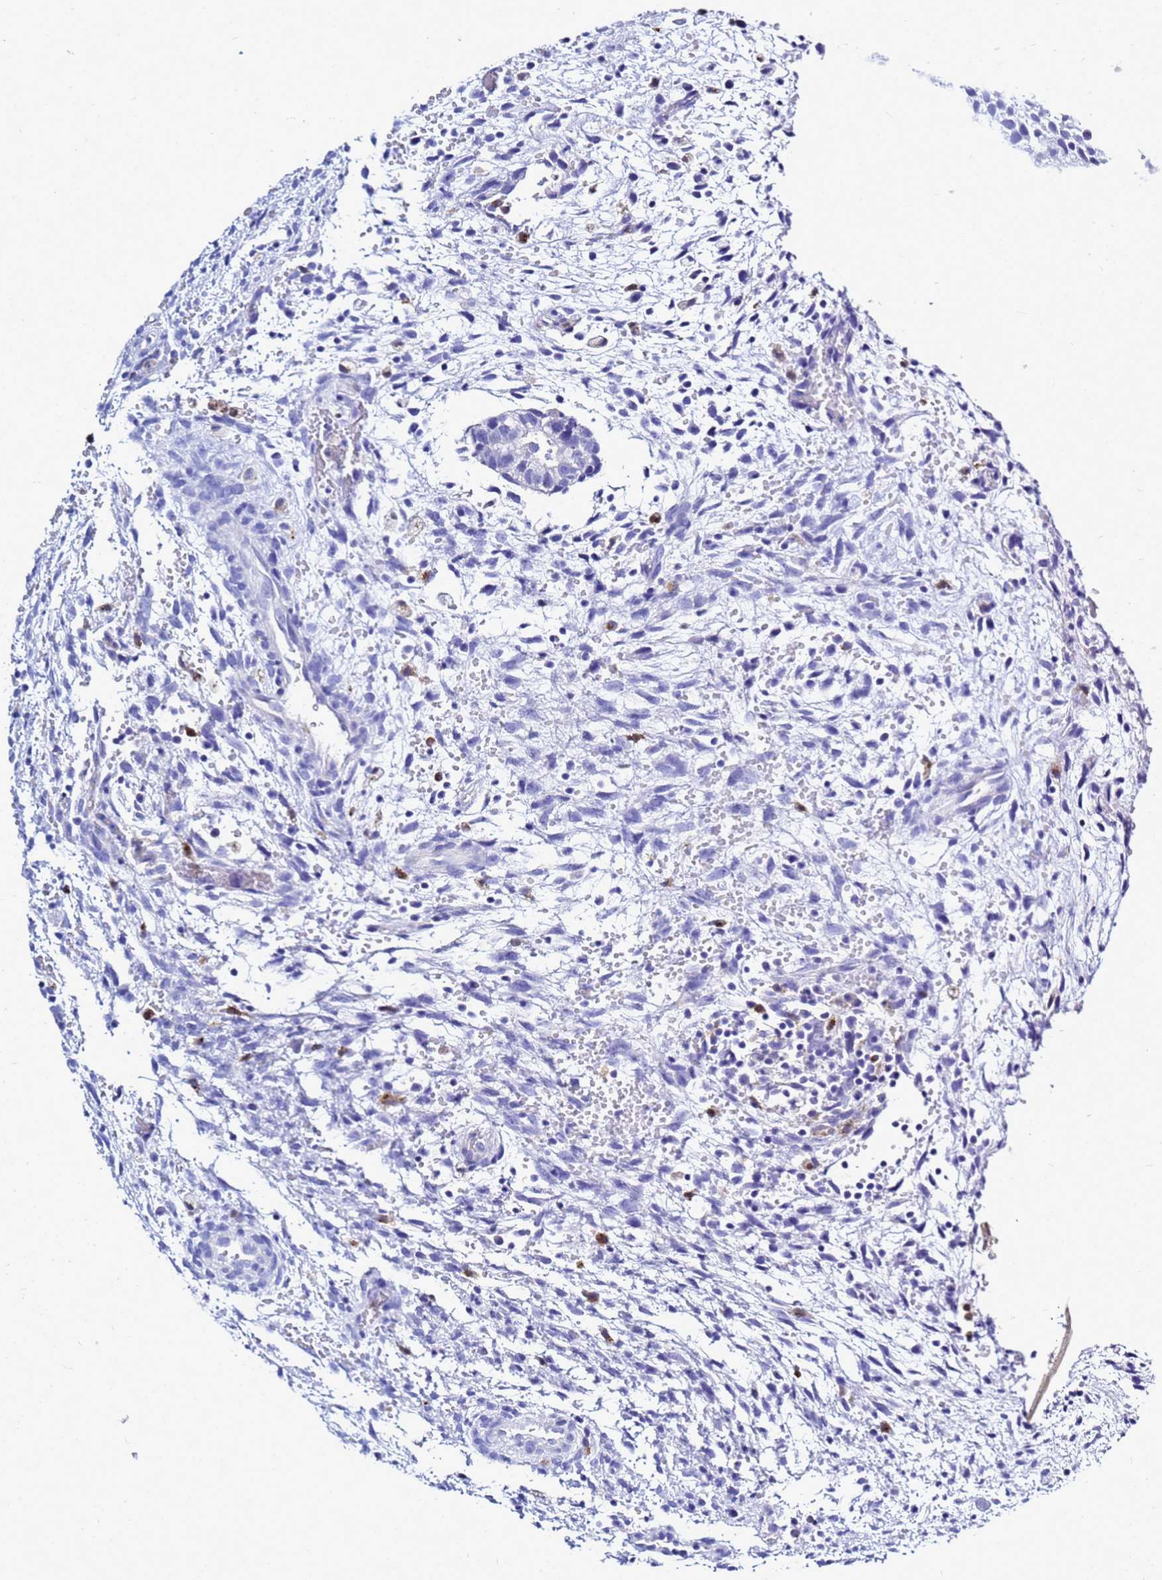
{"staining": {"intensity": "negative", "quantity": "none", "location": "none"}, "tissue": "testis cancer", "cell_type": "Tumor cells", "image_type": "cancer", "snomed": [{"axis": "morphology", "description": "Carcinoma, Embryonal, NOS"}, {"axis": "topography", "description": "Testis"}], "caption": "Tumor cells are negative for brown protein staining in testis cancer.", "gene": "CSTA", "patient": {"sex": "male", "age": 37}}